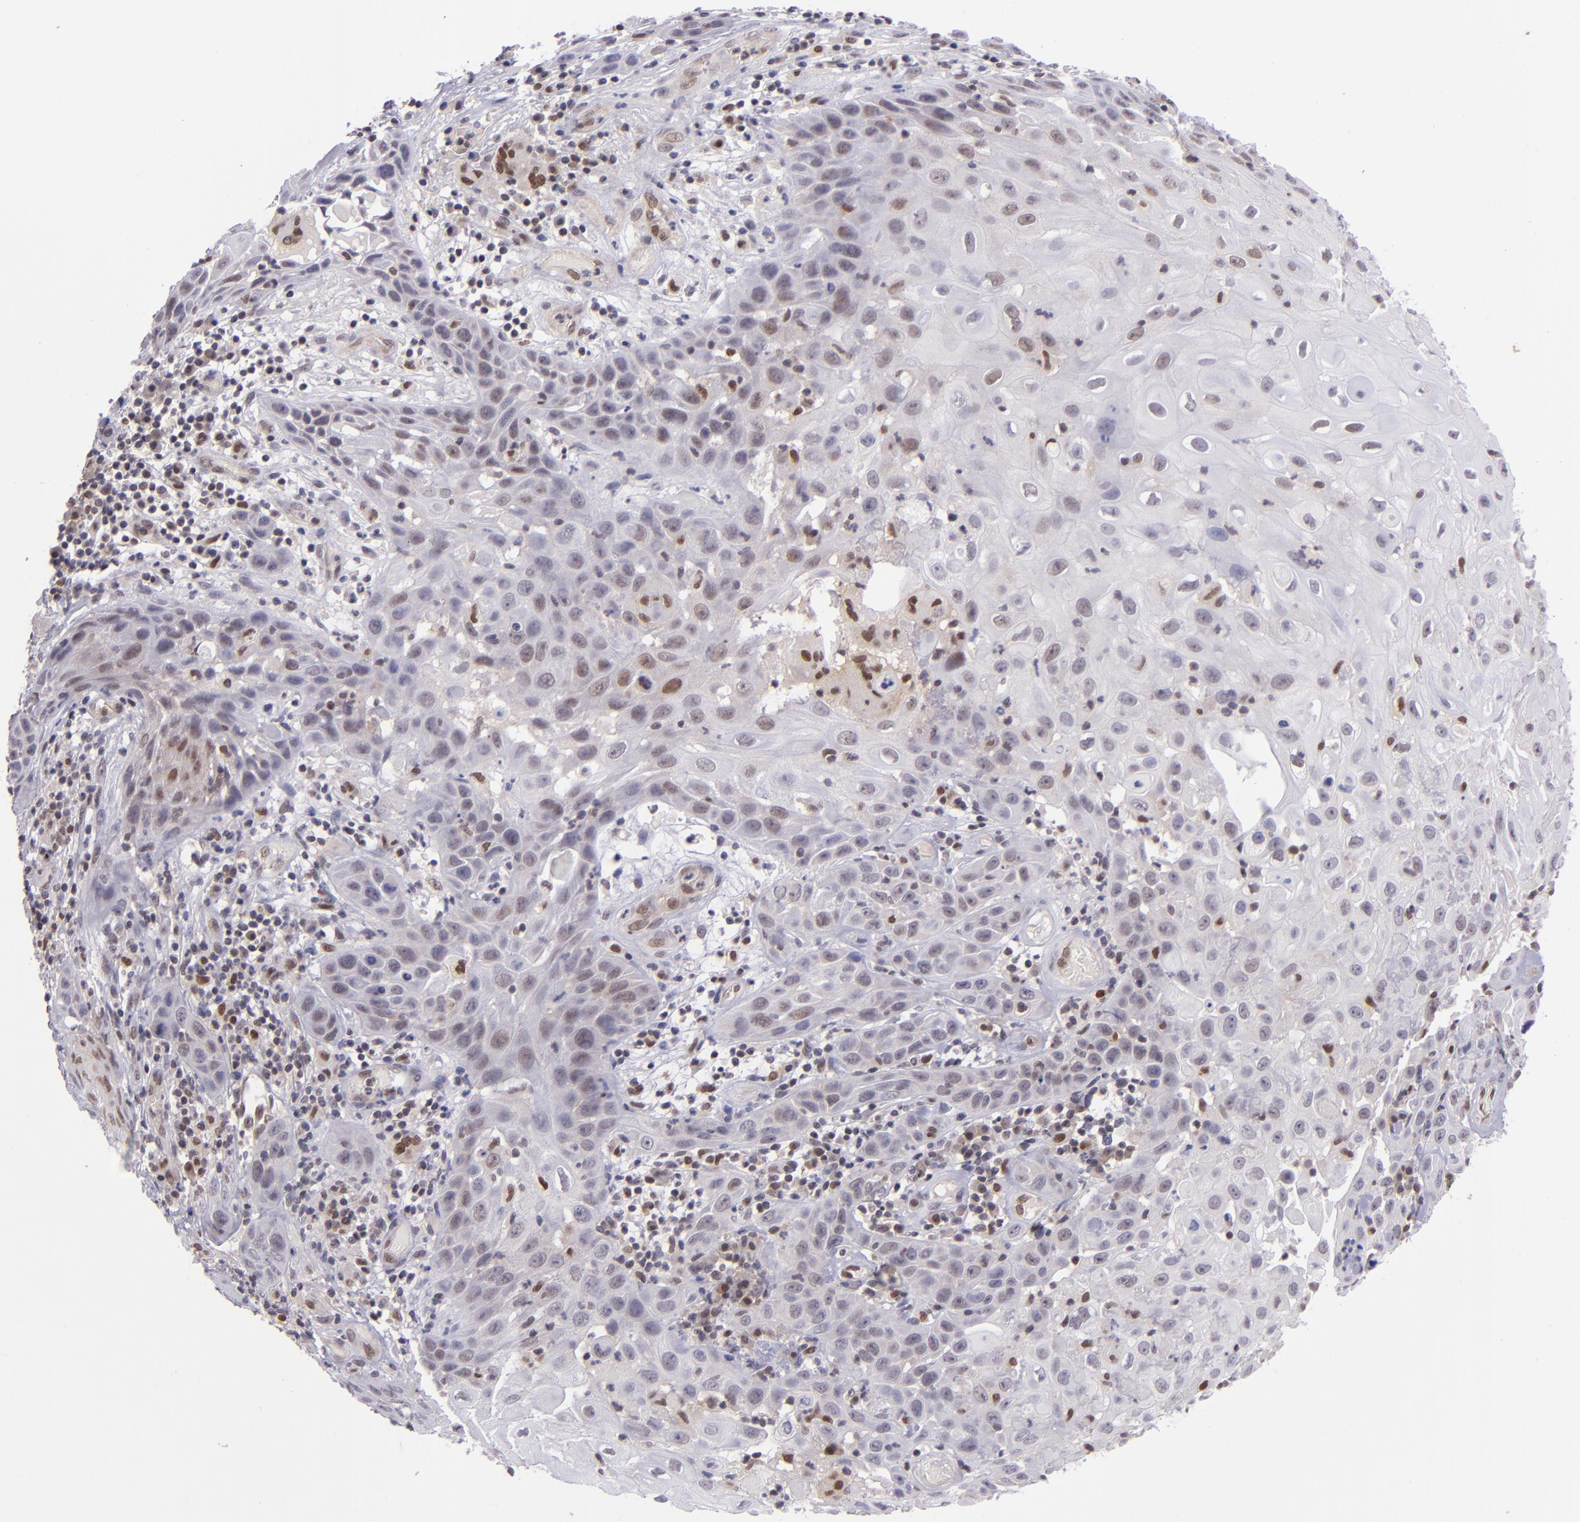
{"staining": {"intensity": "moderate", "quantity": "<25%", "location": "nuclear"}, "tissue": "skin cancer", "cell_type": "Tumor cells", "image_type": "cancer", "snomed": [{"axis": "morphology", "description": "Squamous cell carcinoma, NOS"}, {"axis": "topography", "description": "Skin"}], "caption": "Immunohistochemistry staining of skin squamous cell carcinoma, which displays low levels of moderate nuclear expression in approximately <25% of tumor cells indicating moderate nuclear protein expression. The staining was performed using DAB (brown) for protein detection and nuclei were counterstained in hematoxylin (blue).", "gene": "BAG1", "patient": {"sex": "male", "age": 84}}